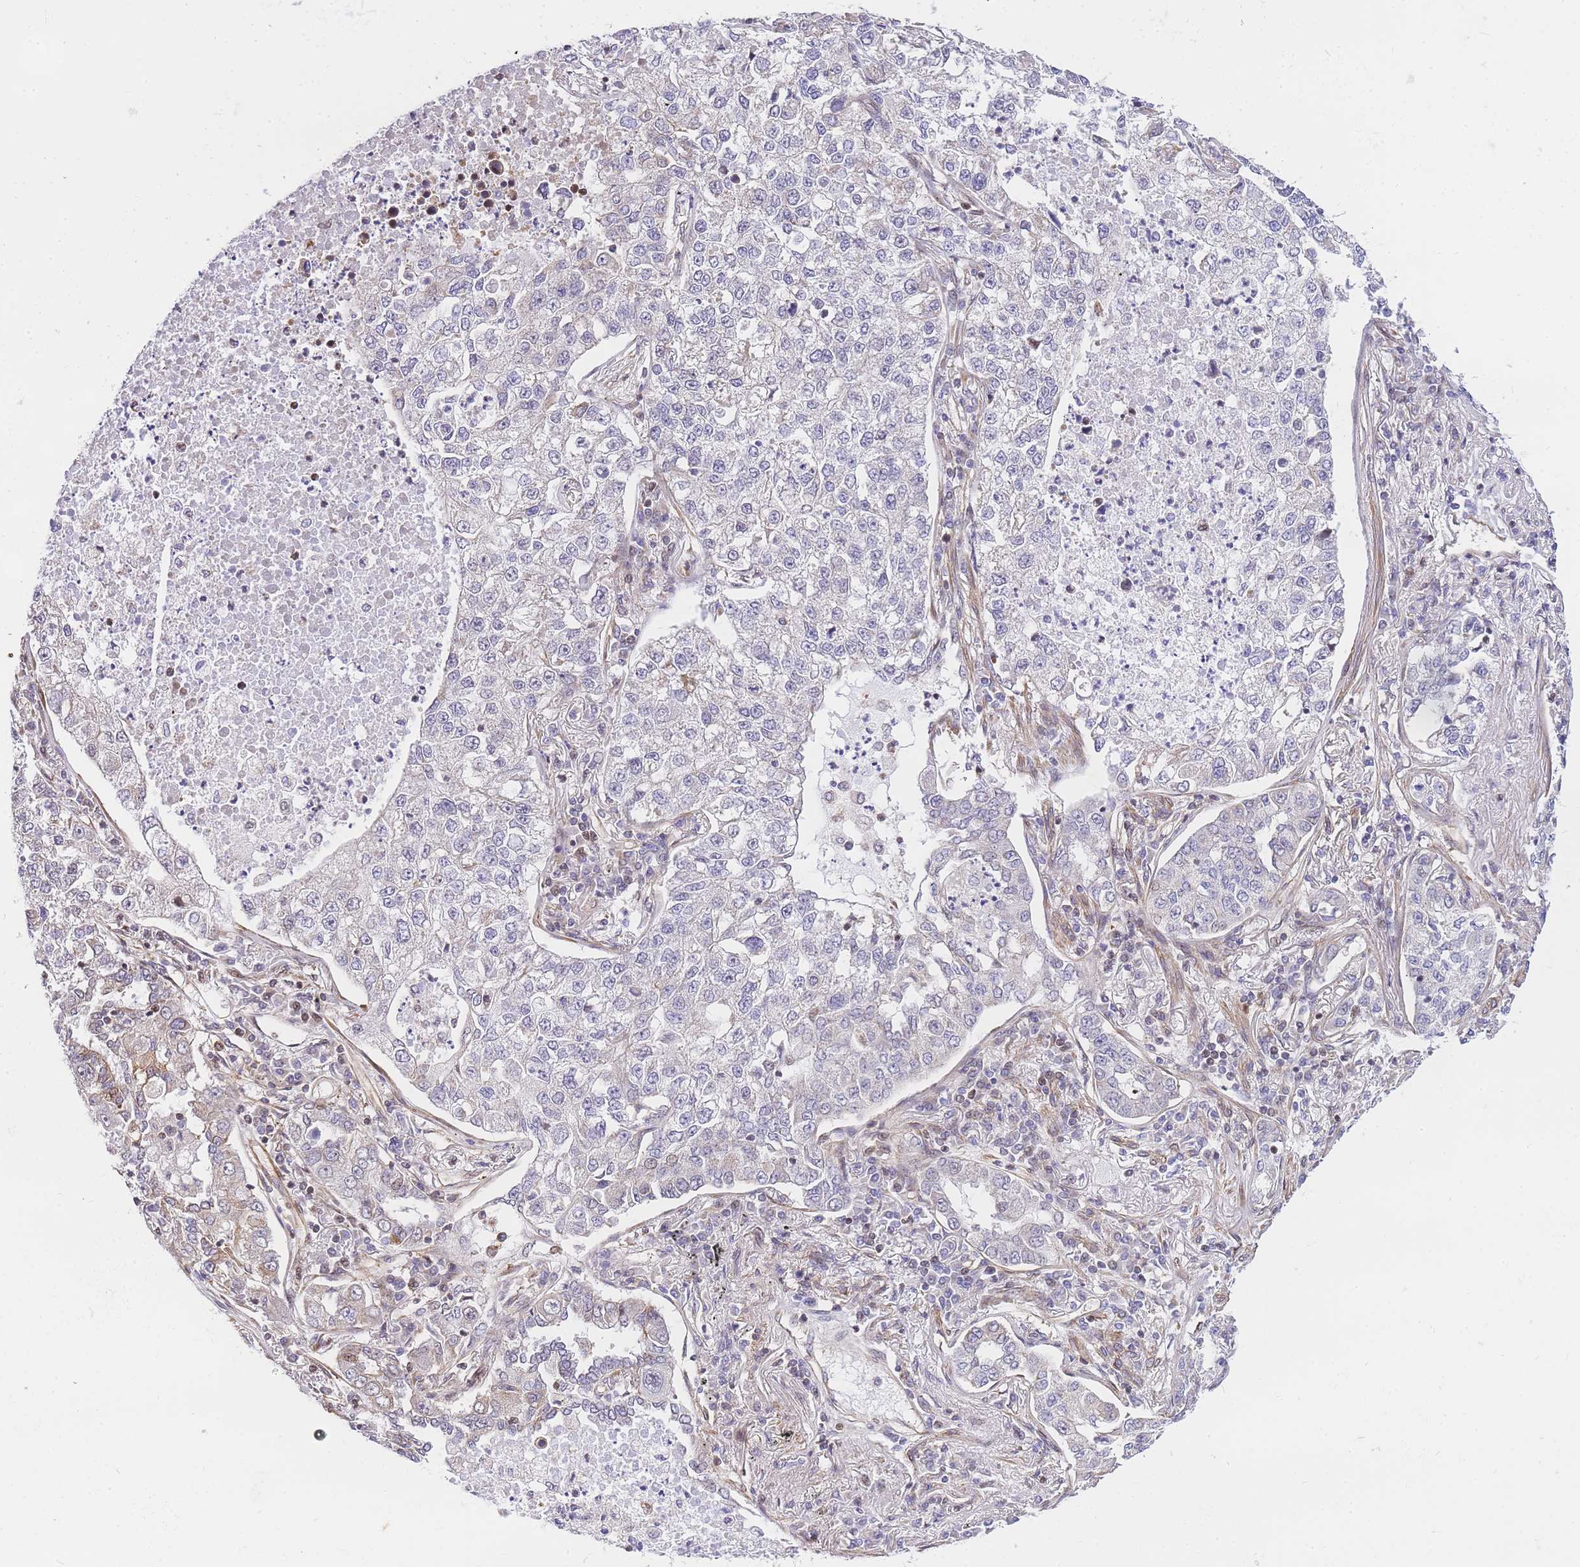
{"staining": {"intensity": "negative", "quantity": "none", "location": "none"}, "tissue": "lung cancer", "cell_type": "Tumor cells", "image_type": "cancer", "snomed": [{"axis": "morphology", "description": "Adenocarcinoma, NOS"}, {"axis": "topography", "description": "Lung"}], "caption": "High magnification brightfield microscopy of lung cancer stained with DAB (brown) and counterstained with hematoxylin (blue): tumor cells show no significant positivity. The staining is performed using DAB (3,3'-diaminobenzidine) brown chromogen with nuclei counter-stained in using hematoxylin.", "gene": "S100PBP", "patient": {"sex": "male", "age": 49}}